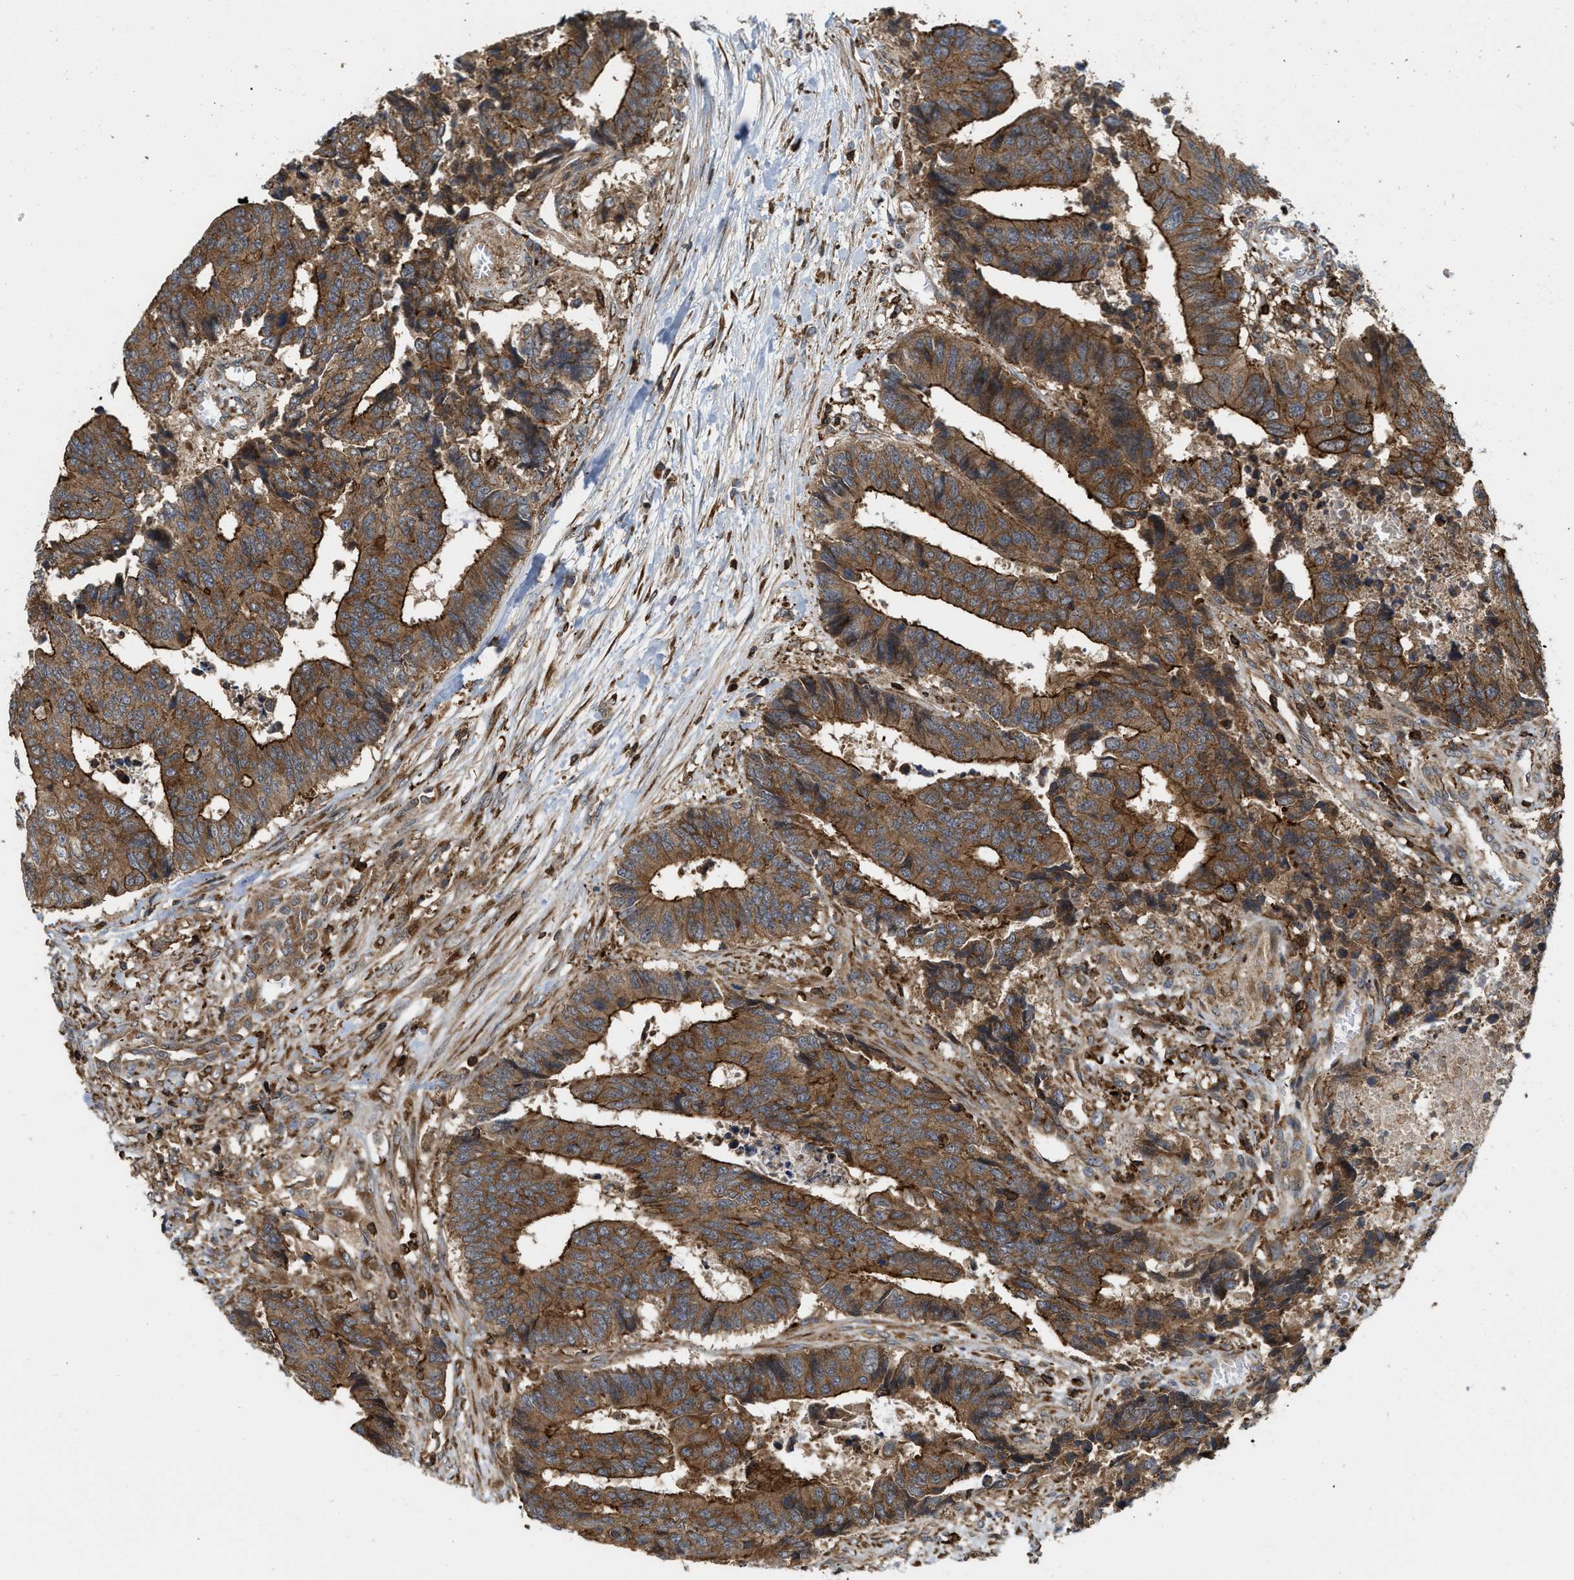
{"staining": {"intensity": "strong", "quantity": ">75%", "location": "cytoplasmic/membranous"}, "tissue": "colorectal cancer", "cell_type": "Tumor cells", "image_type": "cancer", "snomed": [{"axis": "morphology", "description": "Adenocarcinoma, NOS"}, {"axis": "topography", "description": "Rectum"}], "caption": "Protein expression analysis of adenocarcinoma (colorectal) reveals strong cytoplasmic/membranous positivity in about >75% of tumor cells.", "gene": "IQCE", "patient": {"sex": "male", "age": 84}}